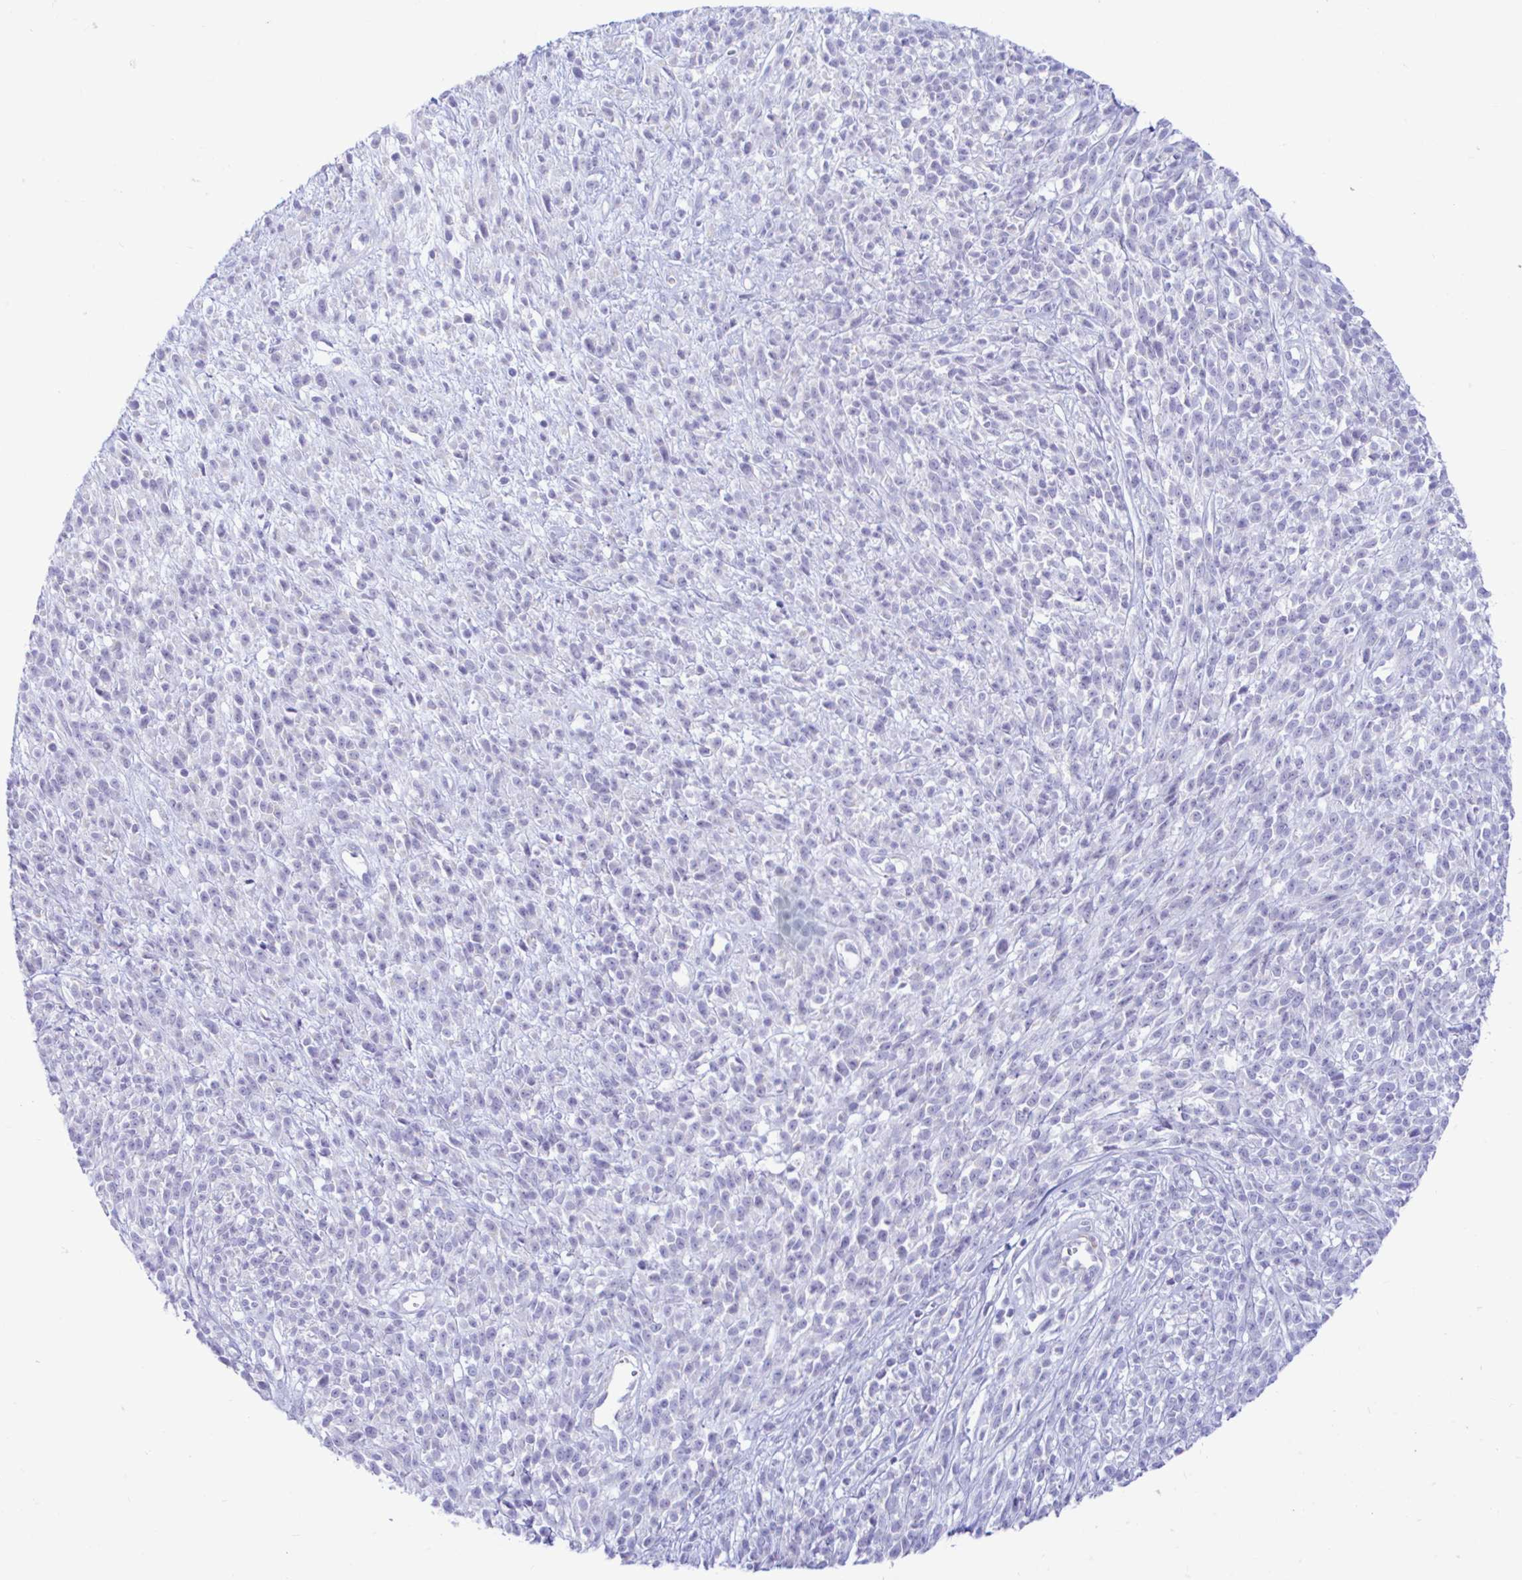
{"staining": {"intensity": "negative", "quantity": "none", "location": "none"}, "tissue": "melanoma", "cell_type": "Tumor cells", "image_type": "cancer", "snomed": [{"axis": "morphology", "description": "Malignant melanoma, NOS"}, {"axis": "topography", "description": "Skin"}, {"axis": "topography", "description": "Skin of trunk"}], "caption": "High magnification brightfield microscopy of melanoma stained with DAB (3,3'-diaminobenzidine) (brown) and counterstained with hematoxylin (blue): tumor cells show no significant positivity.", "gene": "NBPF3", "patient": {"sex": "male", "age": 74}}